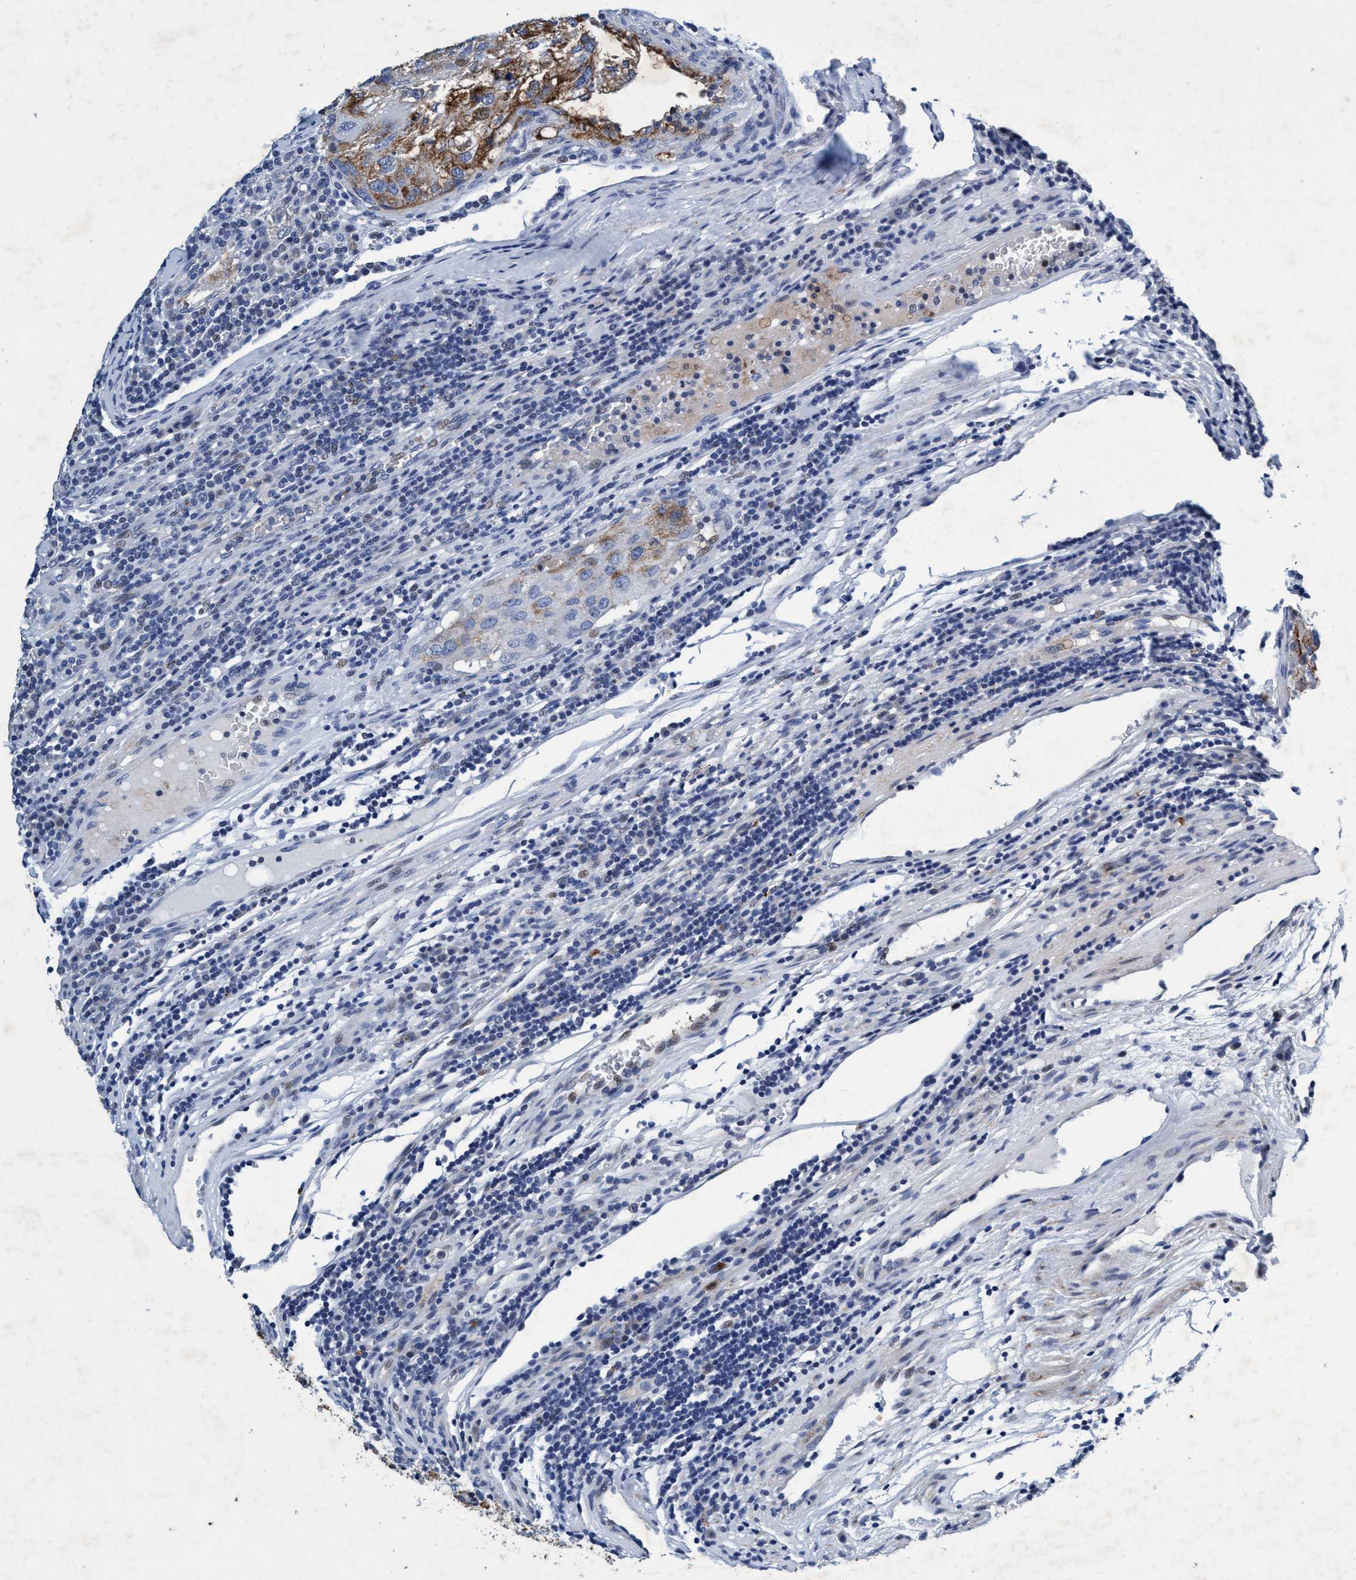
{"staining": {"intensity": "moderate", "quantity": "<25%", "location": "cytoplasmic/membranous"}, "tissue": "urothelial cancer", "cell_type": "Tumor cells", "image_type": "cancer", "snomed": [{"axis": "morphology", "description": "Urothelial carcinoma, High grade"}, {"axis": "topography", "description": "Lymph node"}, {"axis": "topography", "description": "Urinary bladder"}], "caption": "A brown stain labels moderate cytoplasmic/membranous staining of a protein in urothelial carcinoma (high-grade) tumor cells. The staining is performed using DAB (3,3'-diaminobenzidine) brown chromogen to label protein expression. The nuclei are counter-stained blue using hematoxylin.", "gene": "GRB14", "patient": {"sex": "male", "age": 51}}